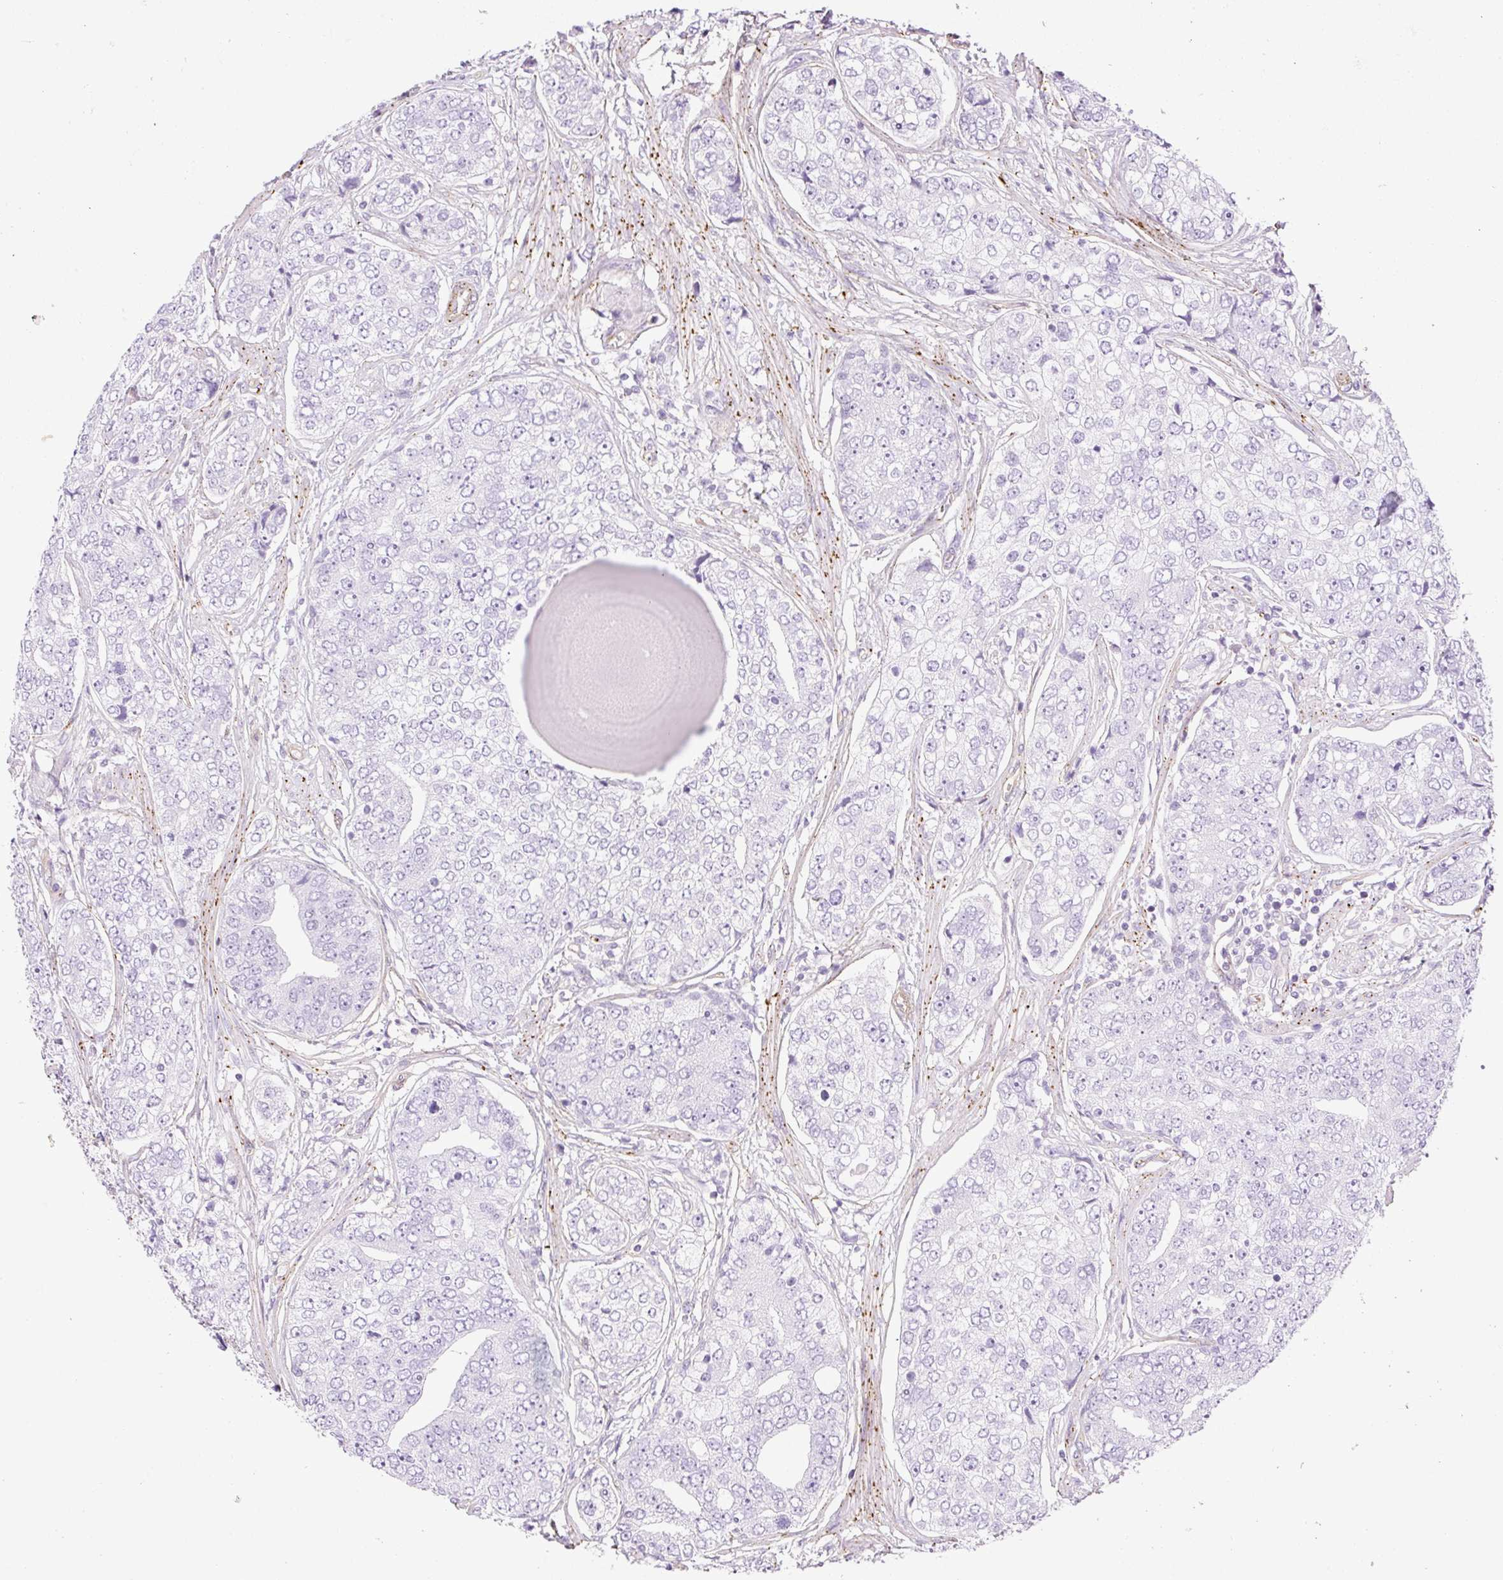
{"staining": {"intensity": "negative", "quantity": "none", "location": "none"}, "tissue": "prostate cancer", "cell_type": "Tumor cells", "image_type": "cancer", "snomed": [{"axis": "morphology", "description": "Adenocarcinoma, High grade"}, {"axis": "topography", "description": "Prostate"}], "caption": "Immunohistochemistry of human prostate high-grade adenocarcinoma reveals no expression in tumor cells.", "gene": "EHD3", "patient": {"sex": "male", "age": 60}}